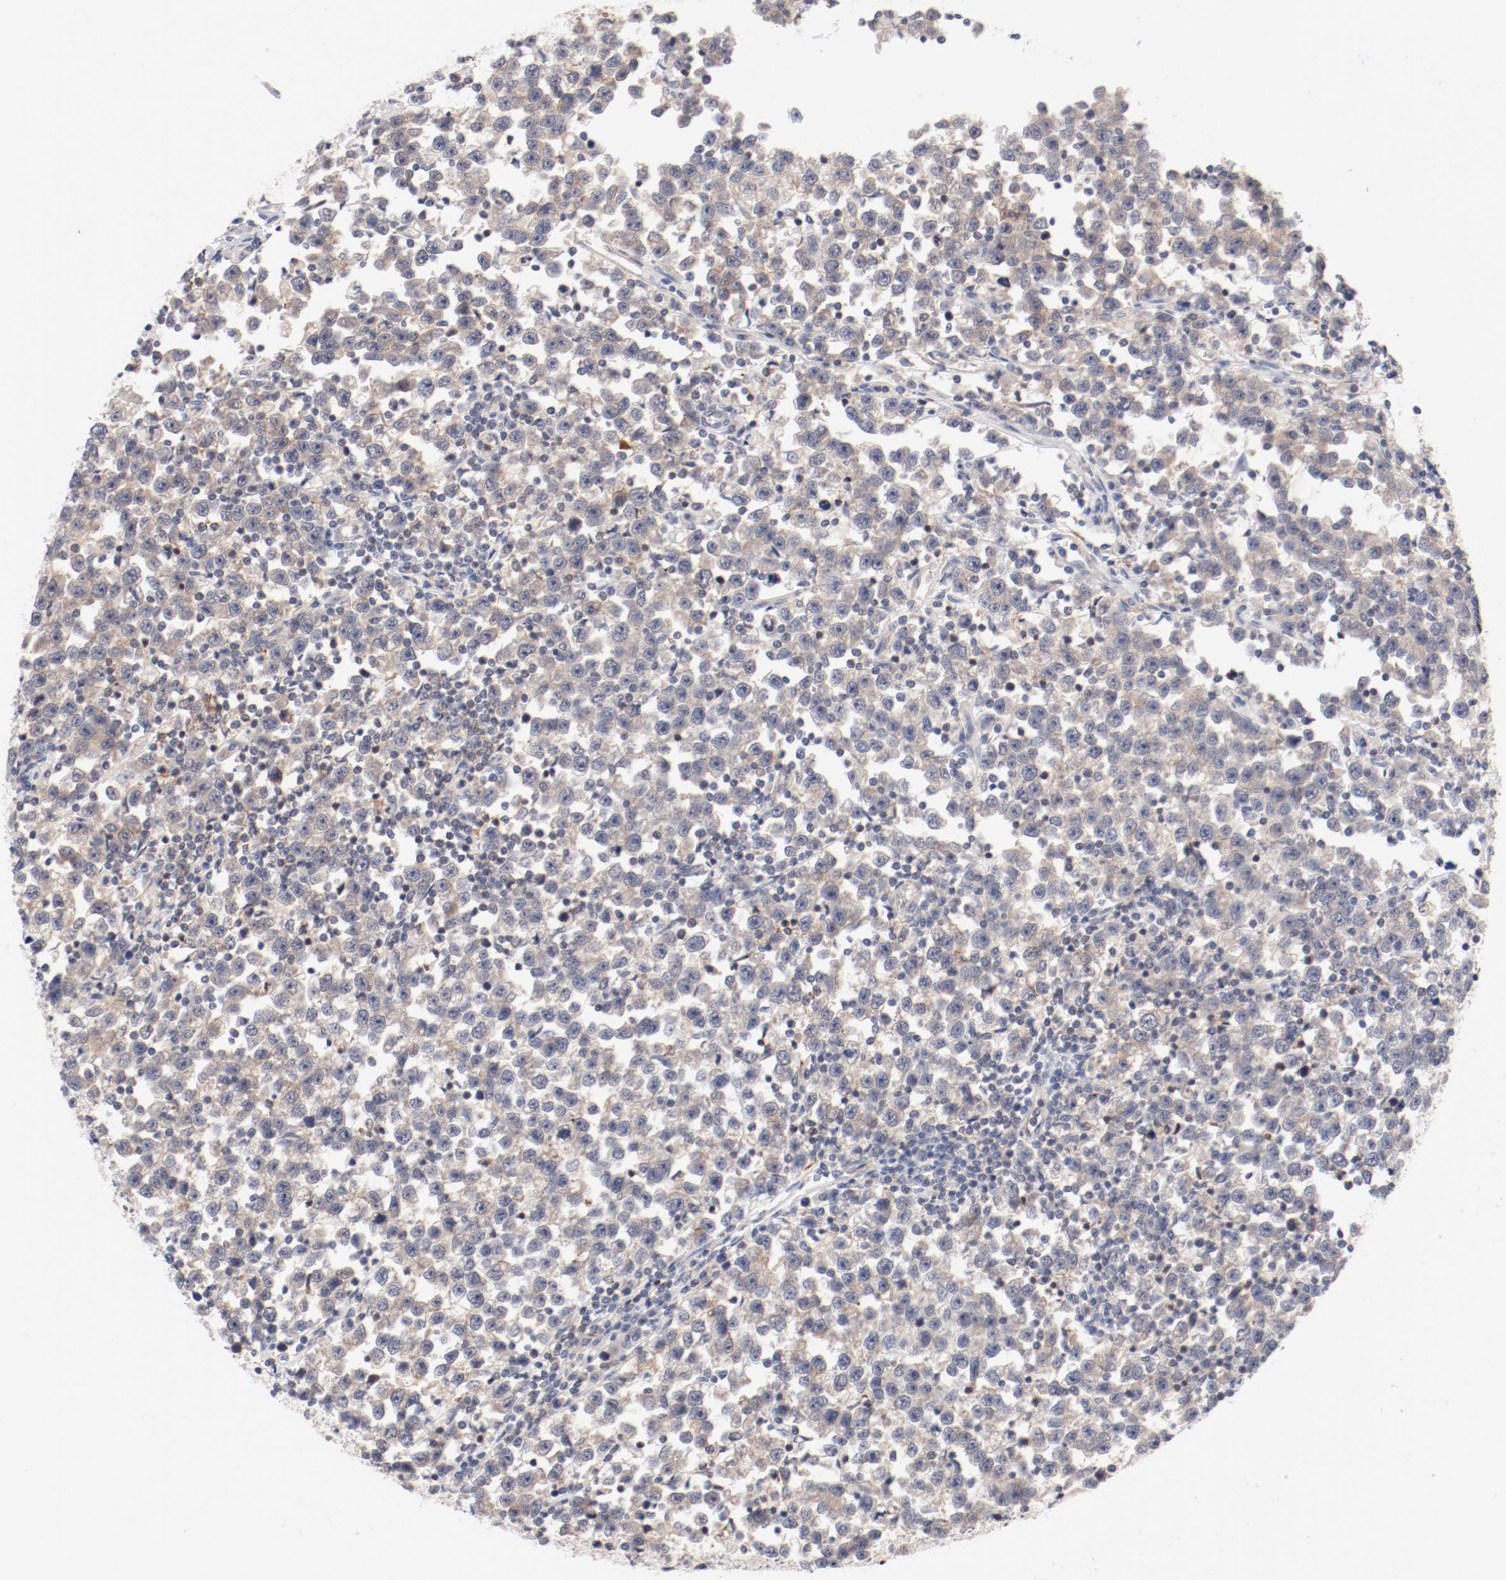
{"staining": {"intensity": "negative", "quantity": "none", "location": "none"}, "tissue": "testis cancer", "cell_type": "Tumor cells", "image_type": "cancer", "snomed": [{"axis": "morphology", "description": "Seminoma, NOS"}, {"axis": "topography", "description": "Testis"}], "caption": "High power microscopy image of an immunohistochemistry photomicrograph of testis seminoma, revealing no significant positivity in tumor cells.", "gene": "ZNF267", "patient": {"sex": "male", "age": 43}}